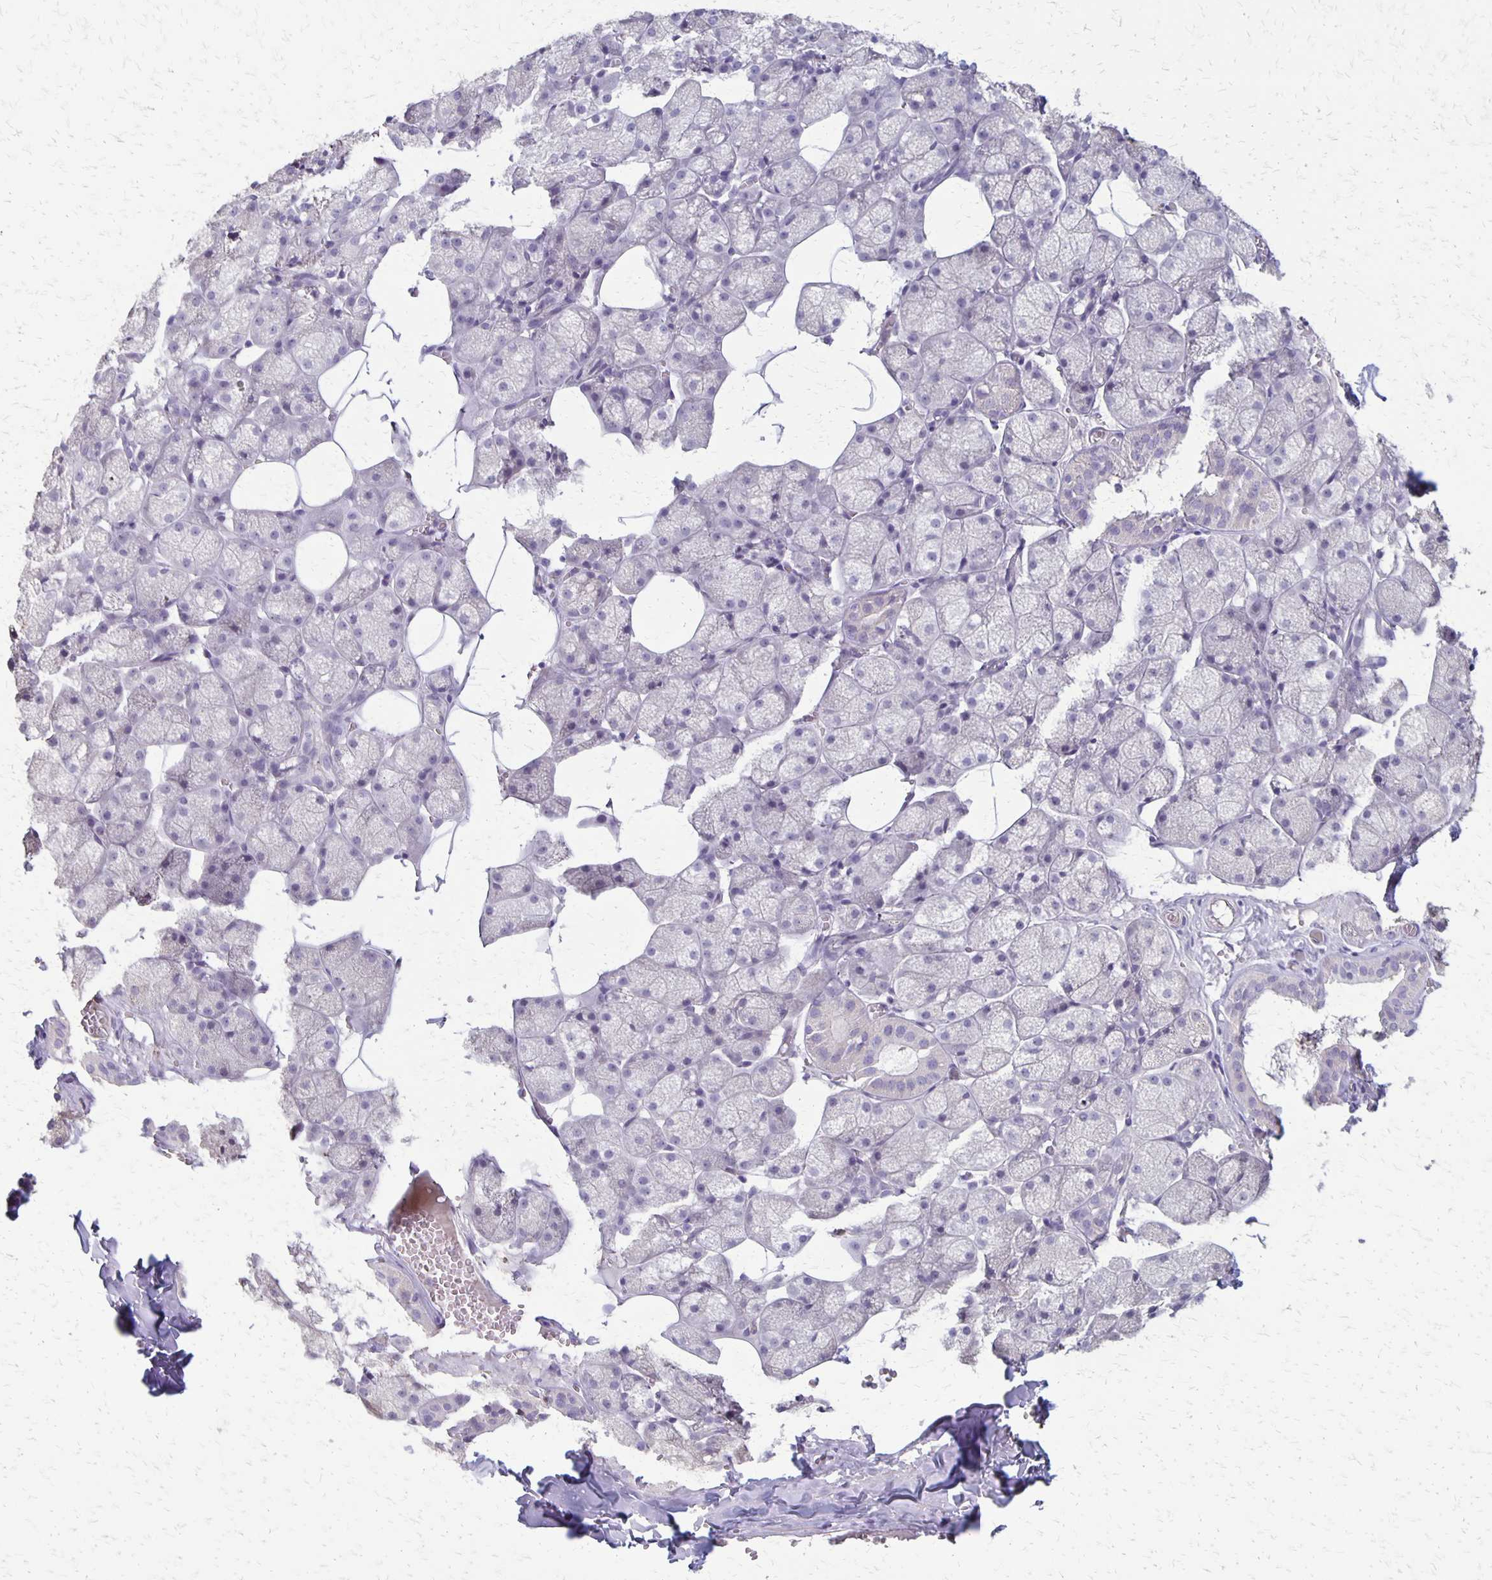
{"staining": {"intensity": "weak", "quantity": "<25%", "location": "cytoplasmic/membranous"}, "tissue": "salivary gland", "cell_type": "Glandular cells", "image_type": "normal", "snomed": [{"axis": "morphology", "description": "Normal tissue, NOS"}, {"axis": "topography", "description": "Salivary gland"}, {"axis": "topography", "description": "Peripheral nerve tissue"}], "caption": "There is no significant expression in glandular cells of salivary gland.", "gene": "SEPTIN5", "patient": {"sex": "male", "age": 38}}